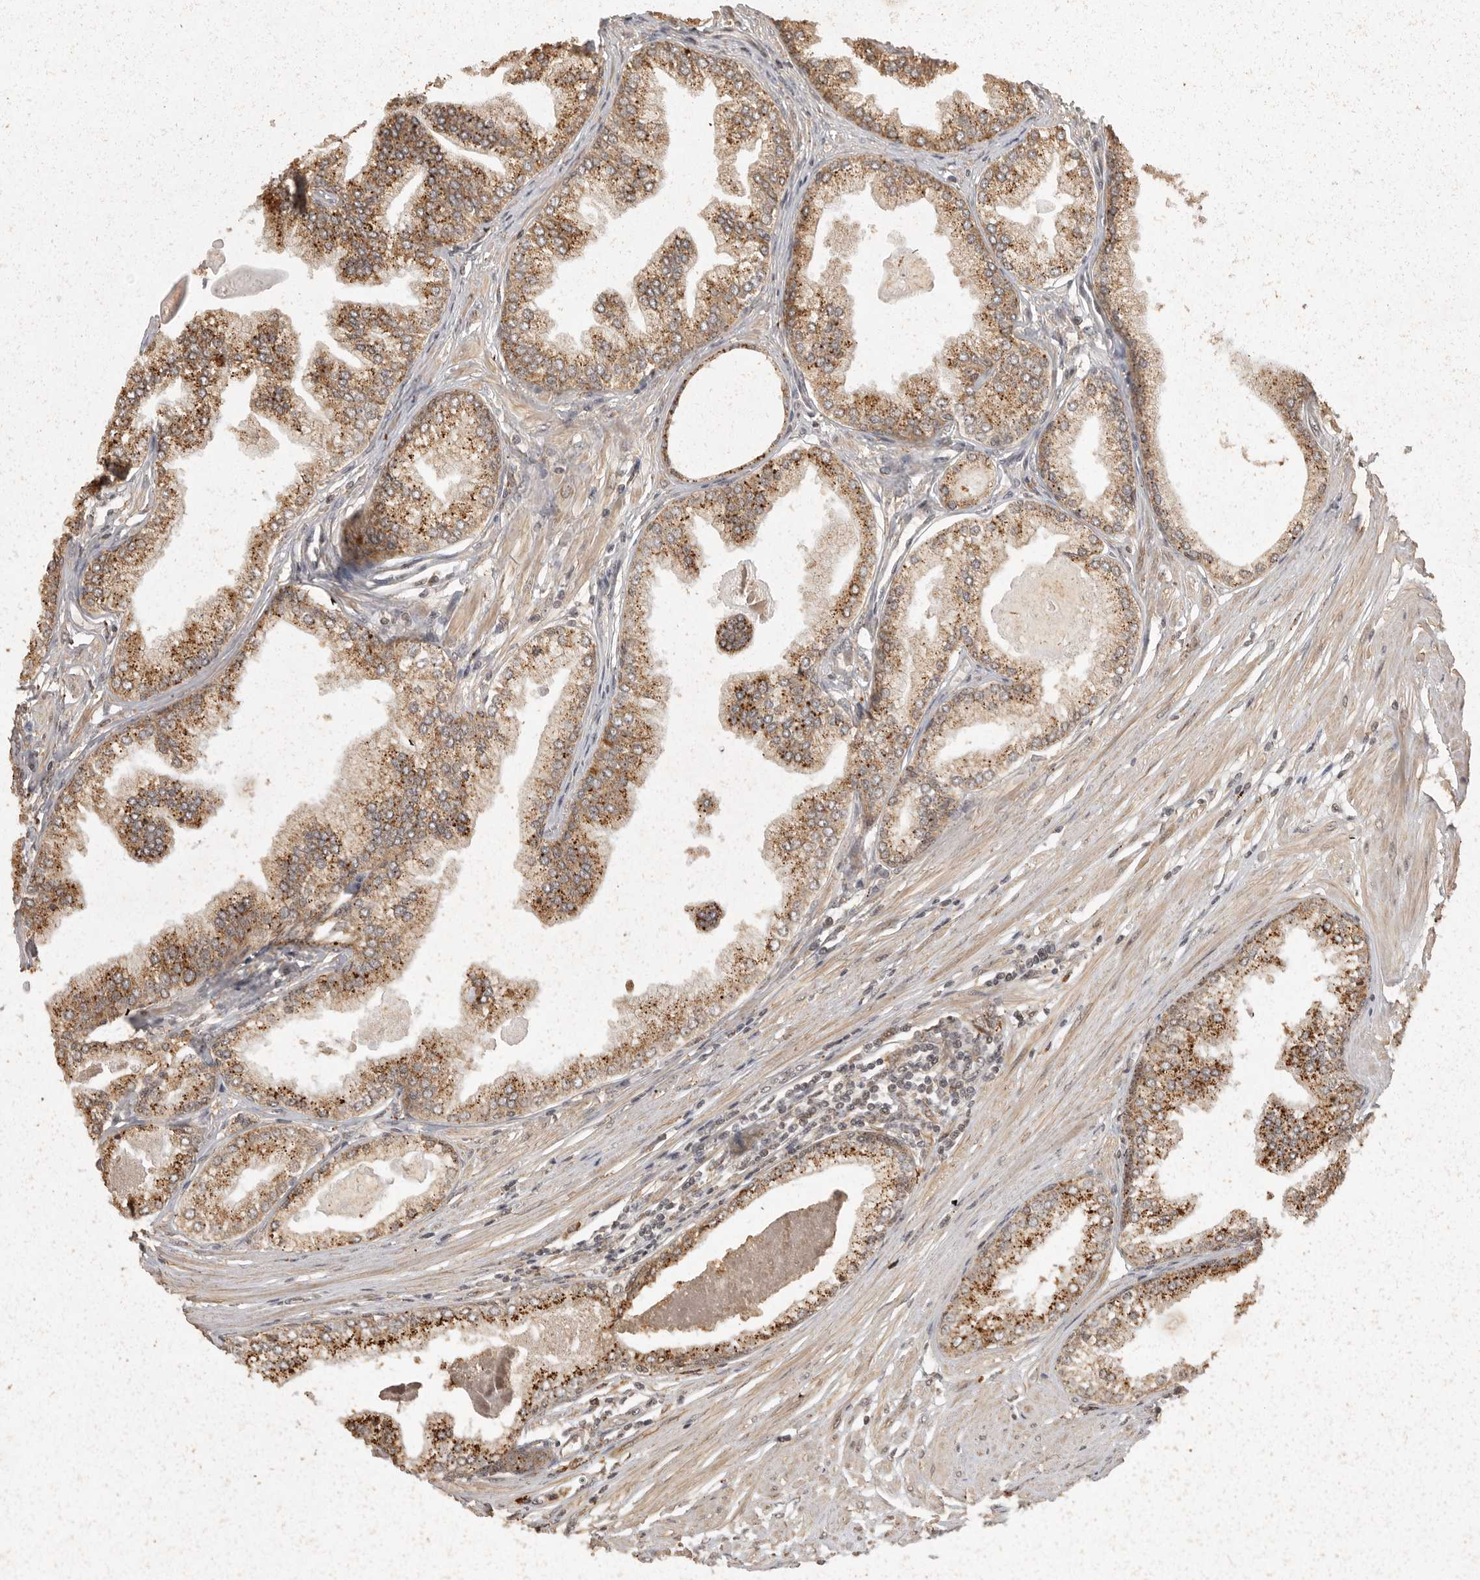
{"staining": {"intensity": "strong", "quantity": ">75%", "location": "cytoplasmic/membranous"}, "tissue": "prostate cancer", "cell_type": "Tumor cells", "image_type": "cancer", "snomed": [{"axis": "morphology", "description": "Adenocarcinoma, Low grade"}, {"axis": "topography", "description": "Prostate"}], "caption": "IHC of prostate cancer reveals high levels of strong cytoplasmic/membranous staining in approximately >75% of tumor cells.", "gene": "ZNF83", "patient": {"sex": "male", "age": 52}}